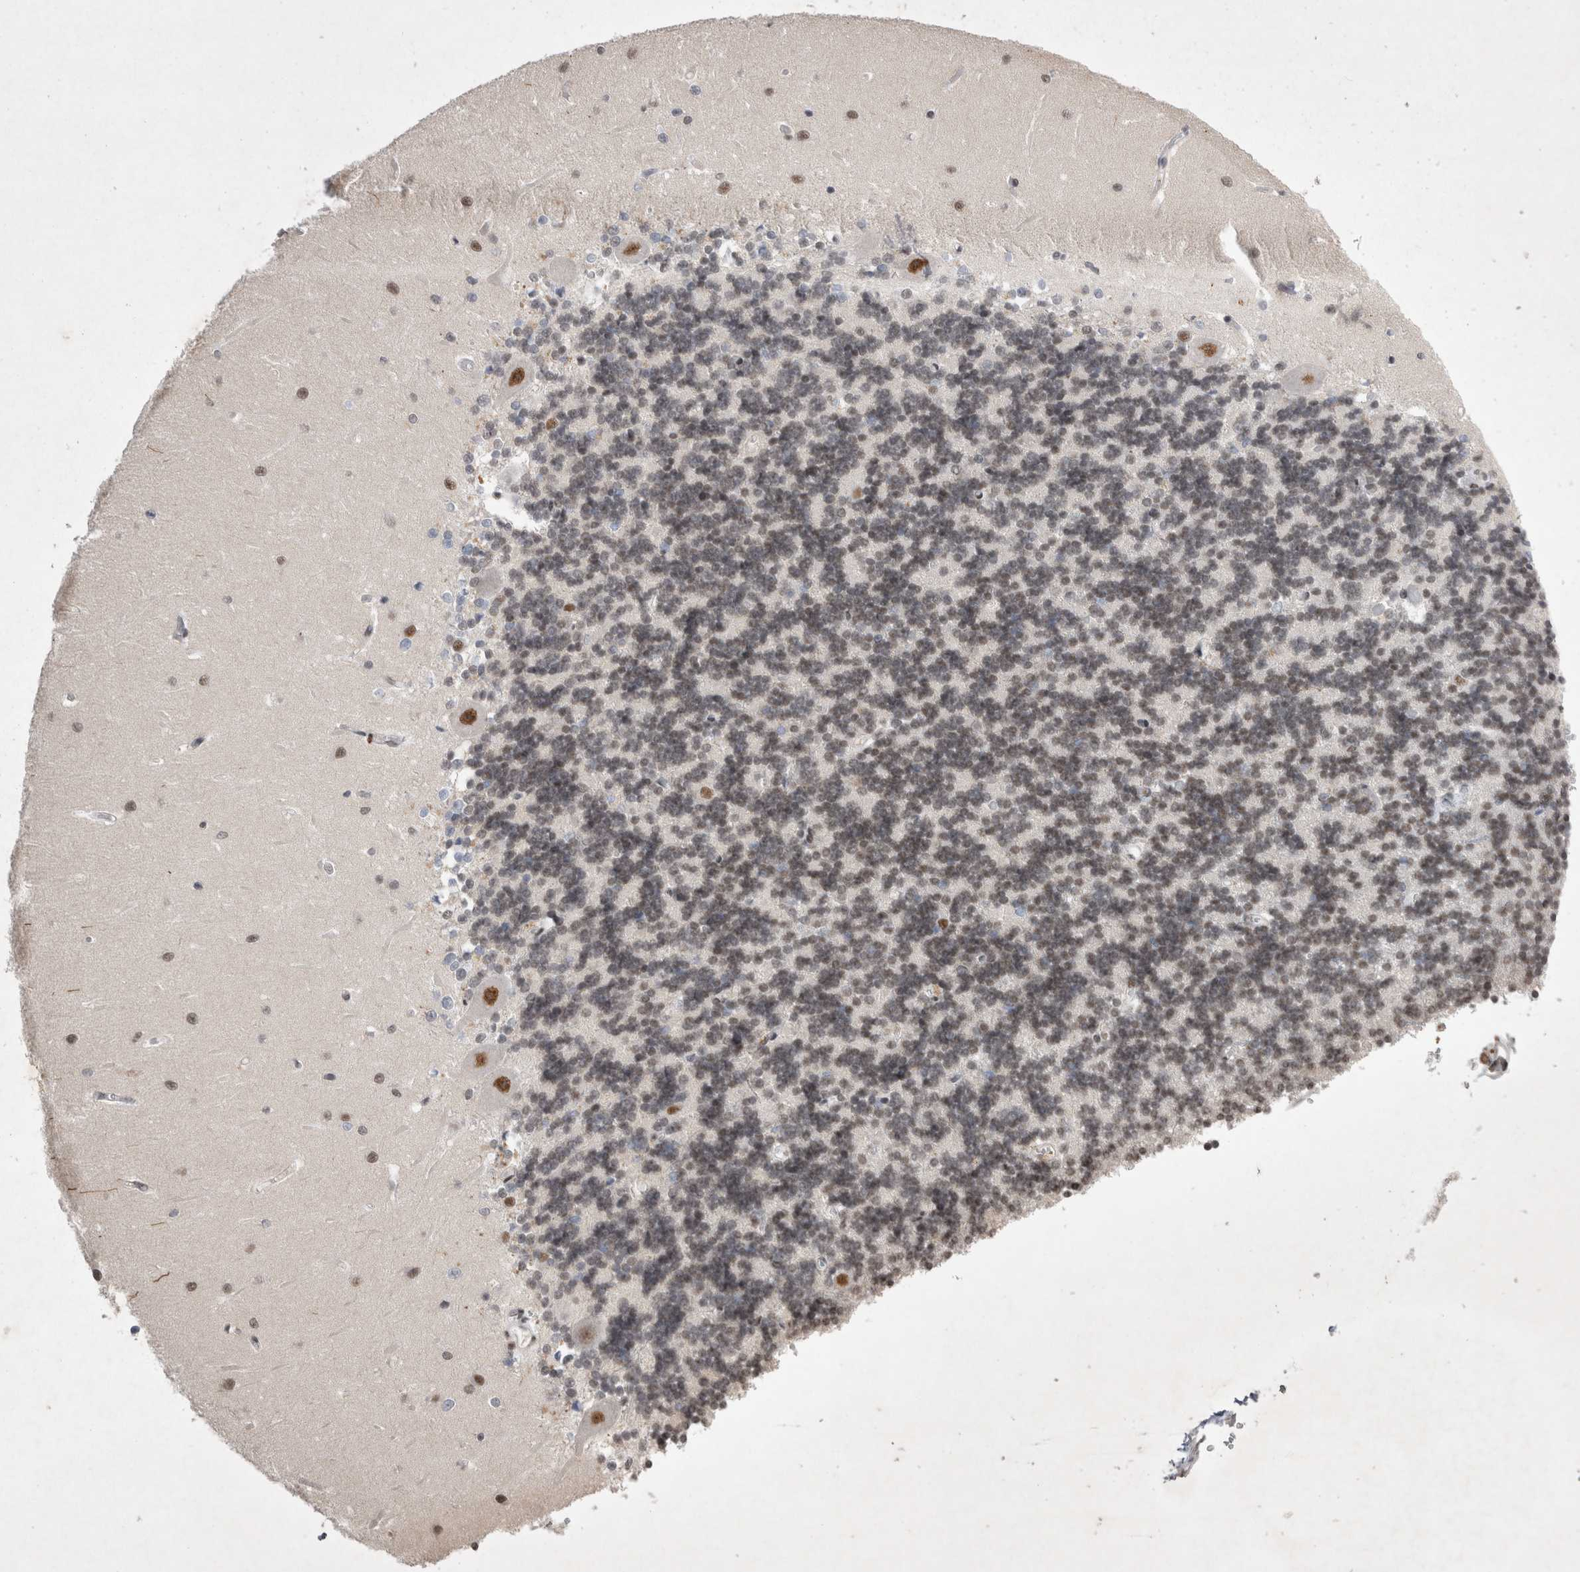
{"staining": {"intensity": "weak", "quantity": "25%-75%", "location": "nuclear"}, "tissue": "cerebellum", "cell_type": "Cells in granular layer", "image_type": "normal", "snomed": [{"axis": "morphology", "description": "Normal tissue, NOS"}, {"axis": "topography", "description": "Cerebellum"}], "caption": "Immunohistochemical staining of unremarkable cerebellum shows low levels of weak nuclear positivity in approximately 25%-75% of cells in granular layer.", "gene": "RBM6", "patient": {"sex": "male", "age": 37}}